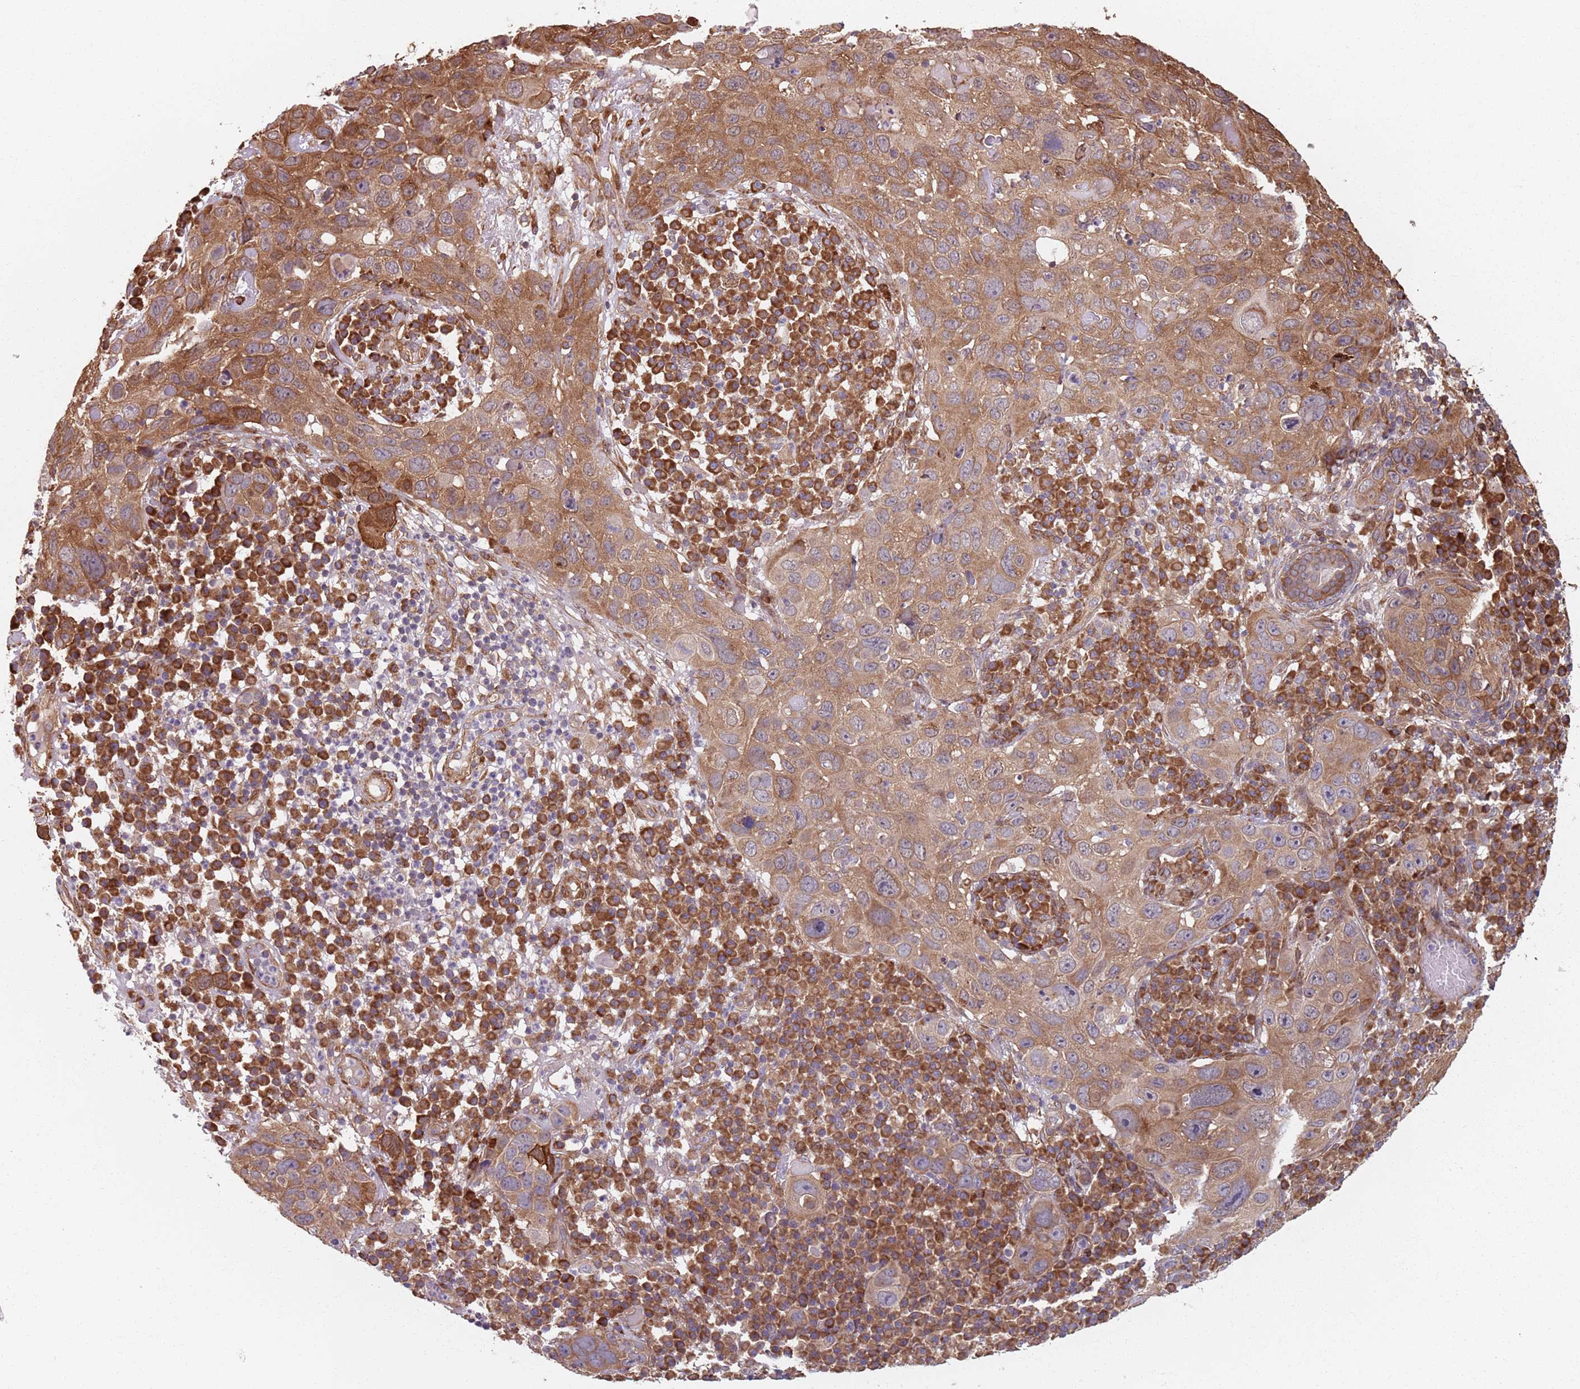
{"staining": {"intensity": "moderate", "quantity": ">75%", "location": "cytoplasmic/membranous"}, "tissue": "skin cancer", "cell_type": "Tumor cells", "image_type": "cancer", "snomed": [{"axis": "morphology", "description": "Squamous cell carcinoma in situ, NOS"}, {"axis": "morphology", "description": "Squamous cell carcinoma, NOS"}, {"axis": "topography", "description": "Skin"}], "caption": "A brown stain highlights moderate cytoplasmic/membranous expression of a protein in human skin cancer (squamous cell carcinoma in situ) tumor cells.", "gene": "NOTCH3", "patient": {"sex": "male", "age": 93}}